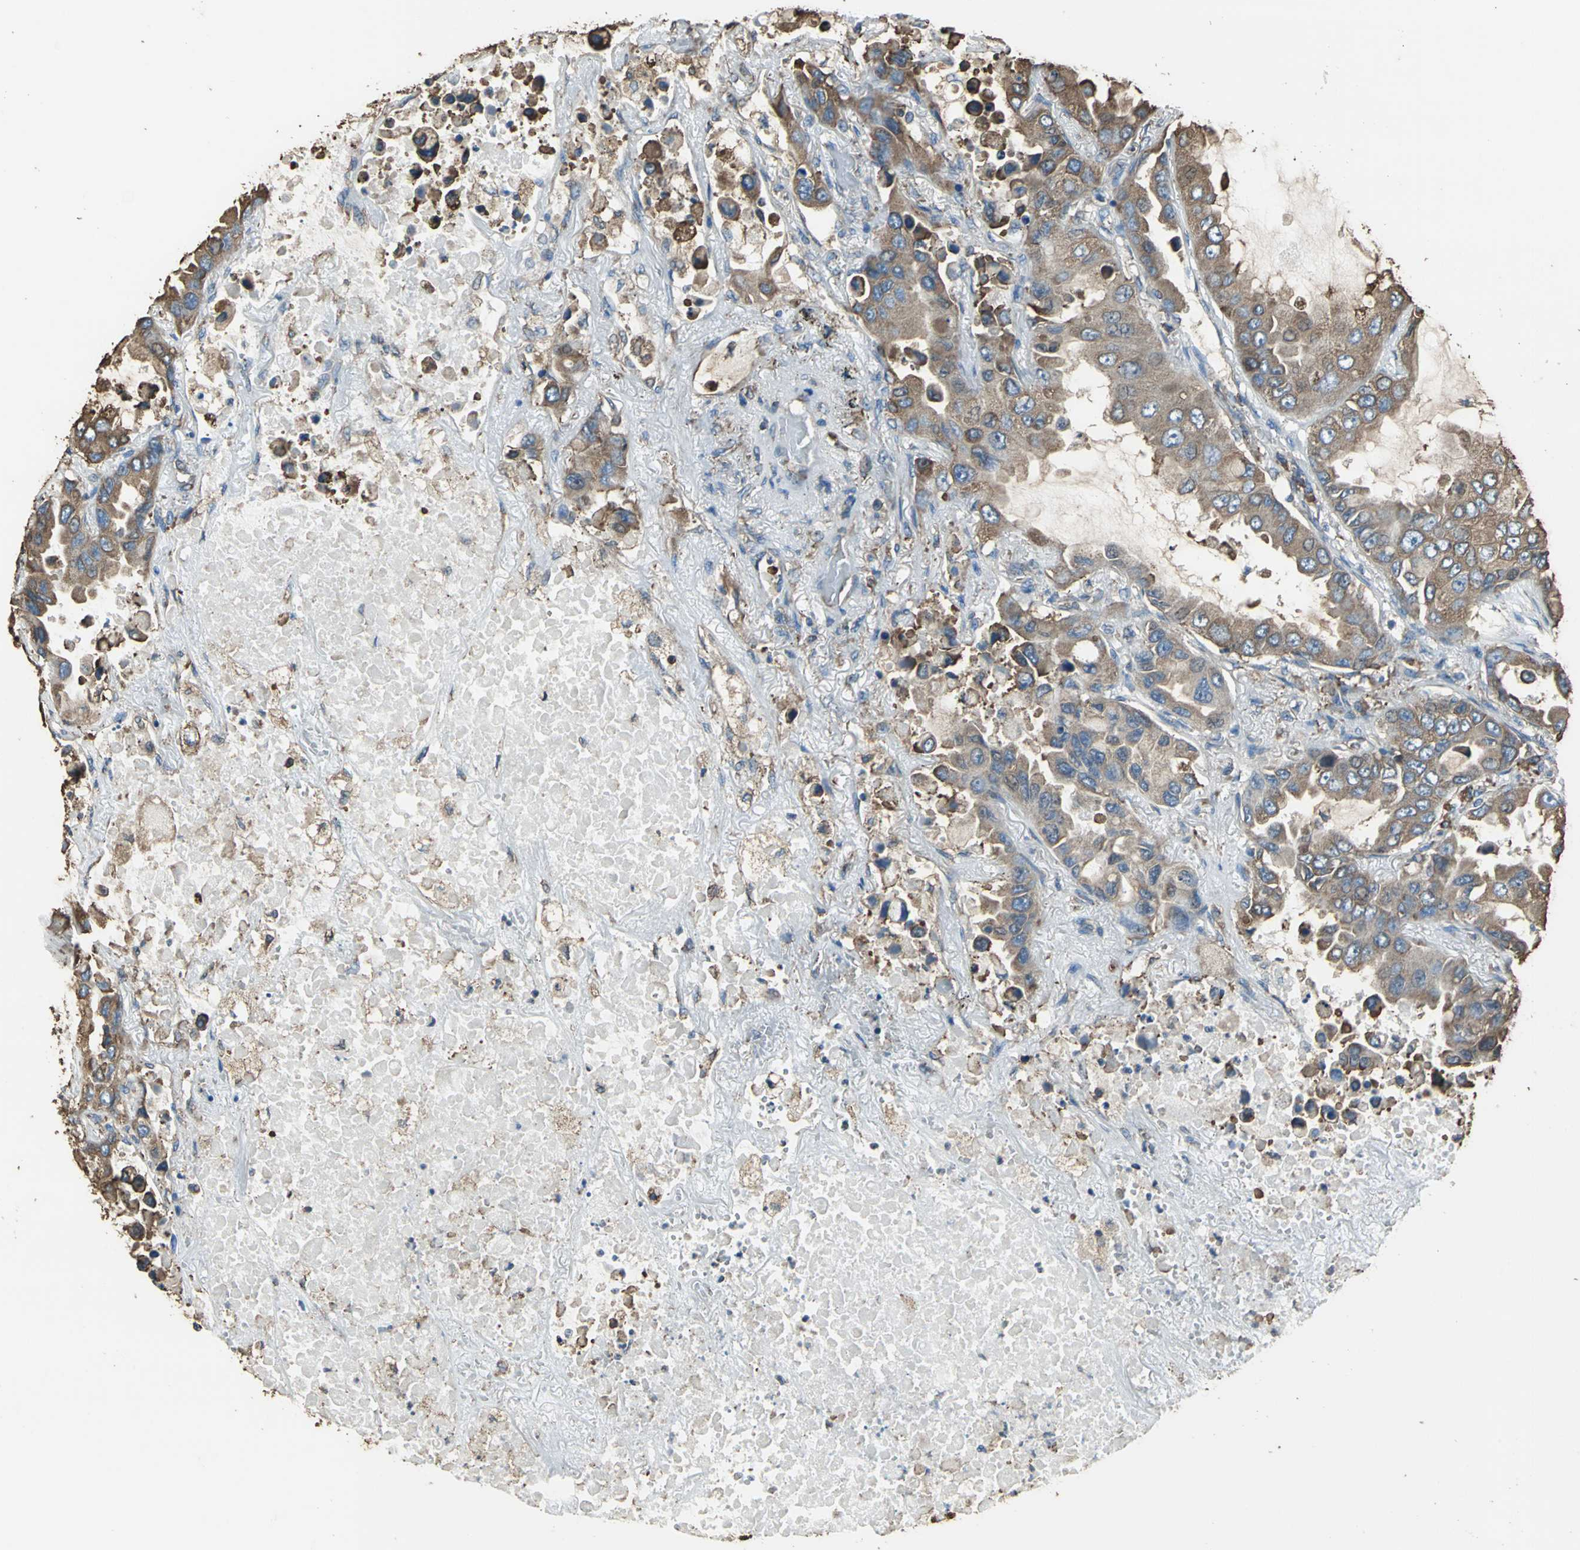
{"staining": {"intensity": "moderate", "quantity": ">75%", "location": "cytoplasmic/membranous"}, "tissue": "lung cancer", "cell_type": "Tumor cells", "image_type": "cancer", "snomed": [{"axis": "morphology", "description": "Adenocarcinoma, NOS"}, {"axis": "topography", "description": "Lung"}], "caption": "Moderate cytoplasmic/membranous protein staining is appreciated in approximately >75% of tumor cells in lung cancer.", "gene": "GPANK1", "patient": {"sex": "male", "age": 64}}